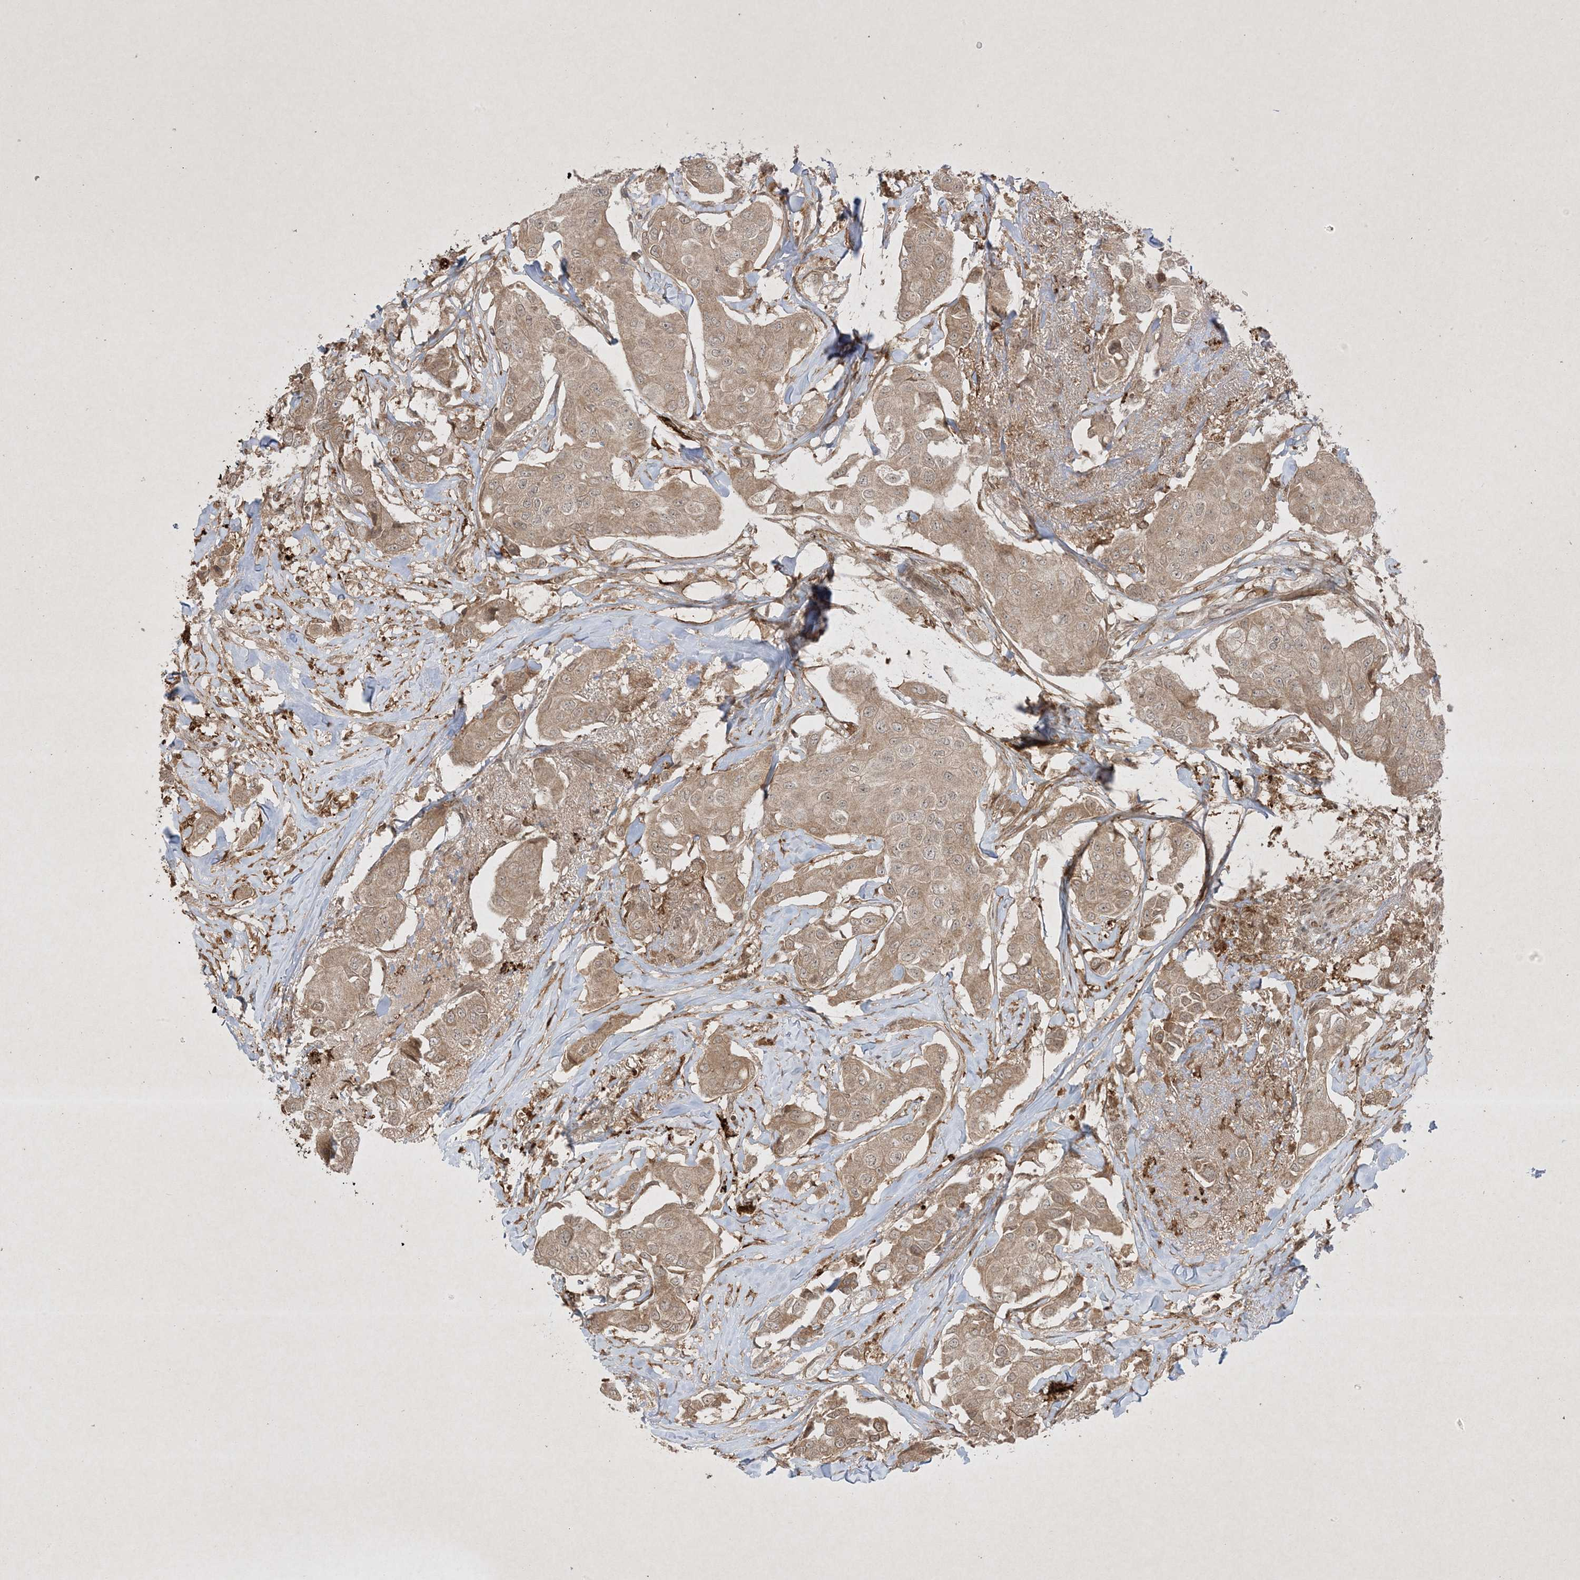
{"staining": {"intensity": "weak", "quantity": "25%-75%", "location": "cytoplasmic/membranous"}, "tissue": "breast cancer", "cell_type": "Tumor cells", "image_type": "cancer", "snomed": [{"axis": "morphology", "description": "Duct carcinoma"}, {"axis": "topography", "description": "Breast"}], "caption": "The immunohistochemical stain shows weak cytoplasmic/membranous positivity in tumor cells of breast invasive ductal carcinoma tissue. (DAB IHC, brown staining for protein, blue staining for nuclei).", "gene": "PTK6", "patient": {"sex": "female", "age": 80}}